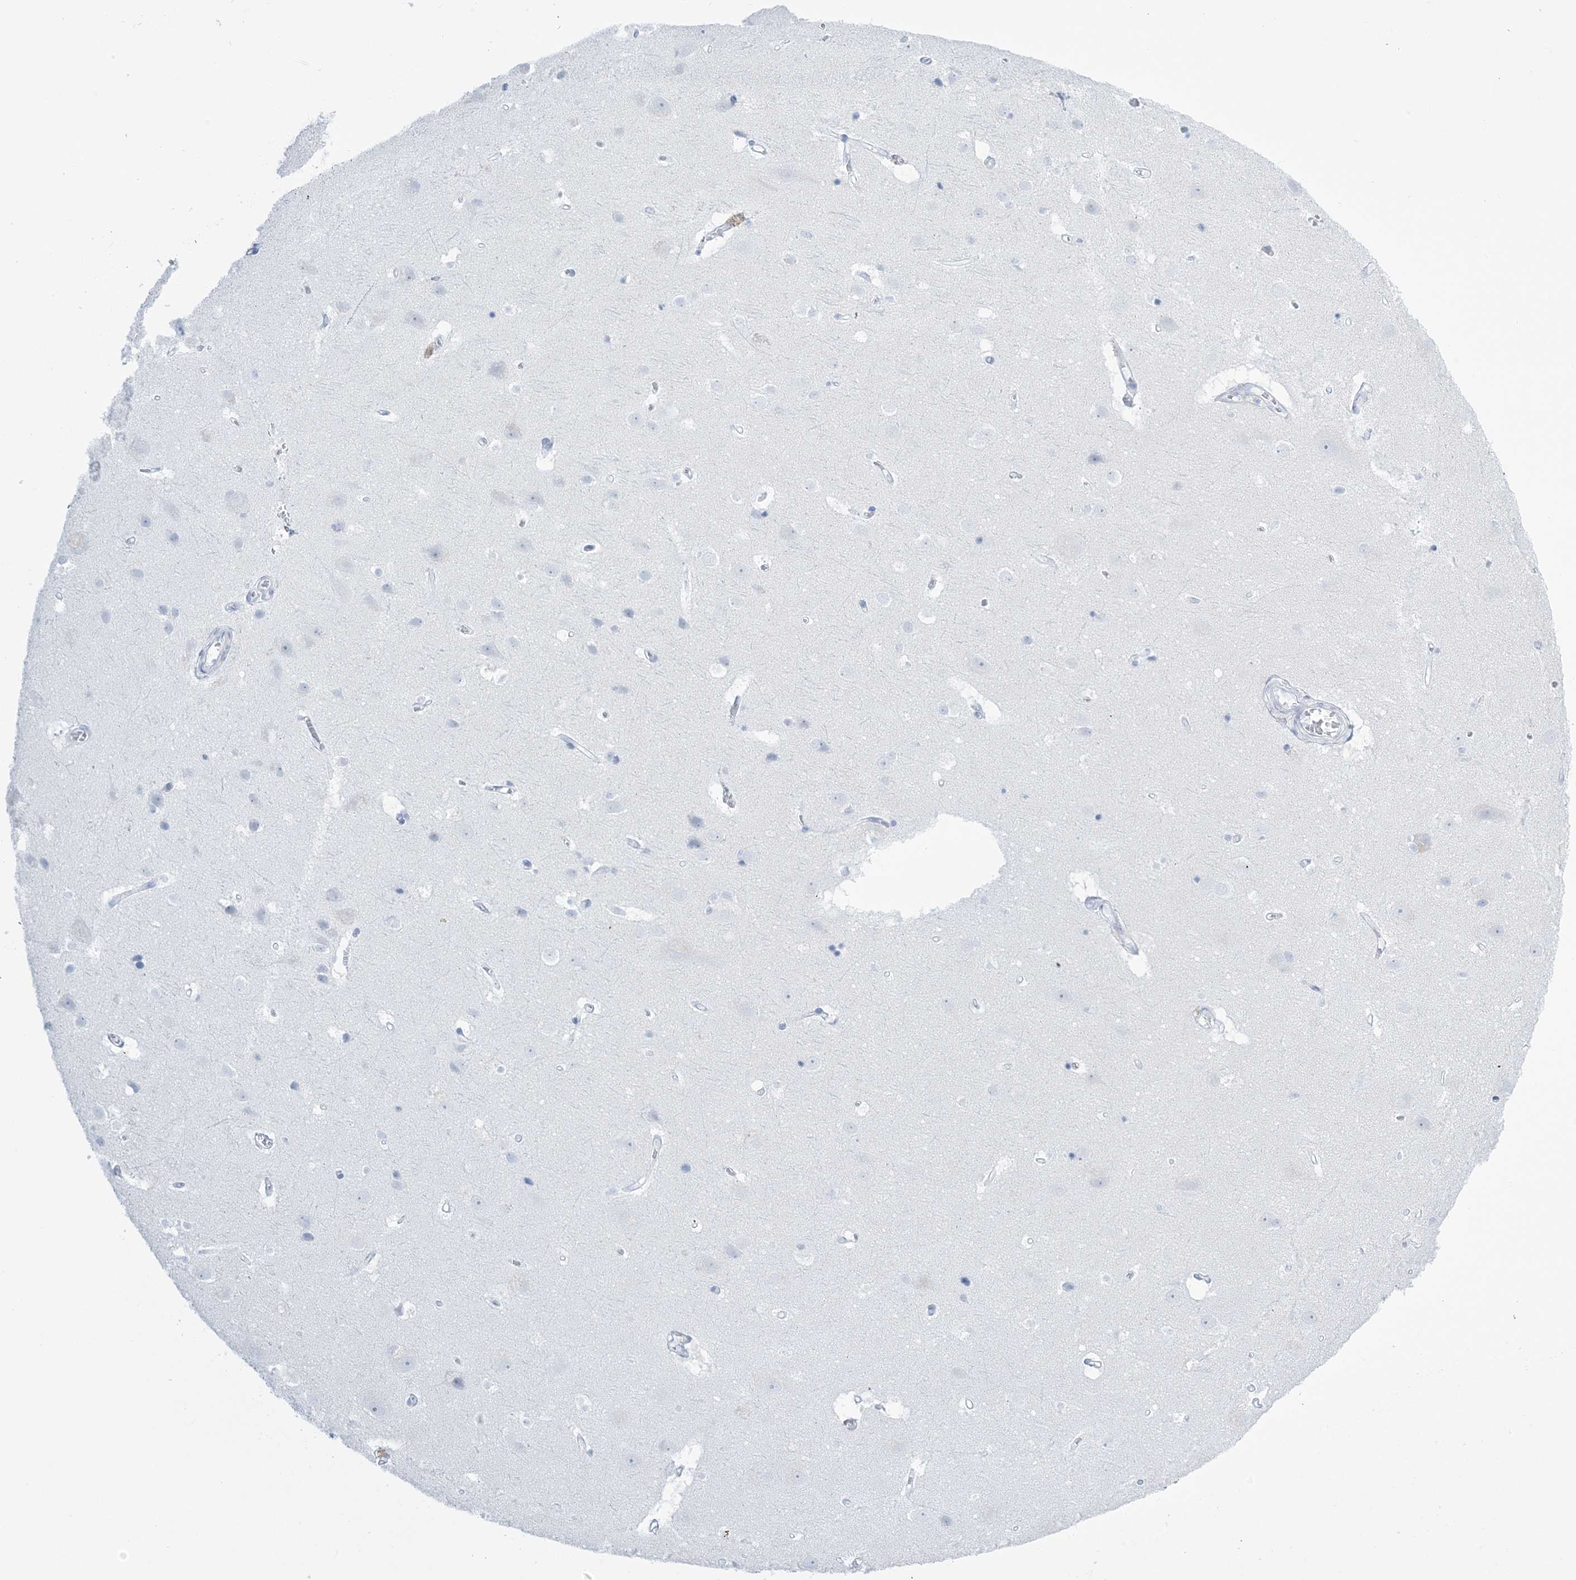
{"staining": {"intensity": "negative", "quantity": "none", "location": "none"}, "tissue": "cerebral cortex", "cell_type": "Endothelial cells", "image_type": "normal", "snomed": [{"axis": "morphology", "description": "Normal tissue, NOS"}, {"axis": "topography", "description": "Cerebral cortex"}], "caption": "Immunohistochemistry histopathology image of normal cerebral cortex stained for a protein (brown), which displays no expression in endothelial cells.", "gene": "AGXT", "patient": {"sex": "male", "age": 54}}